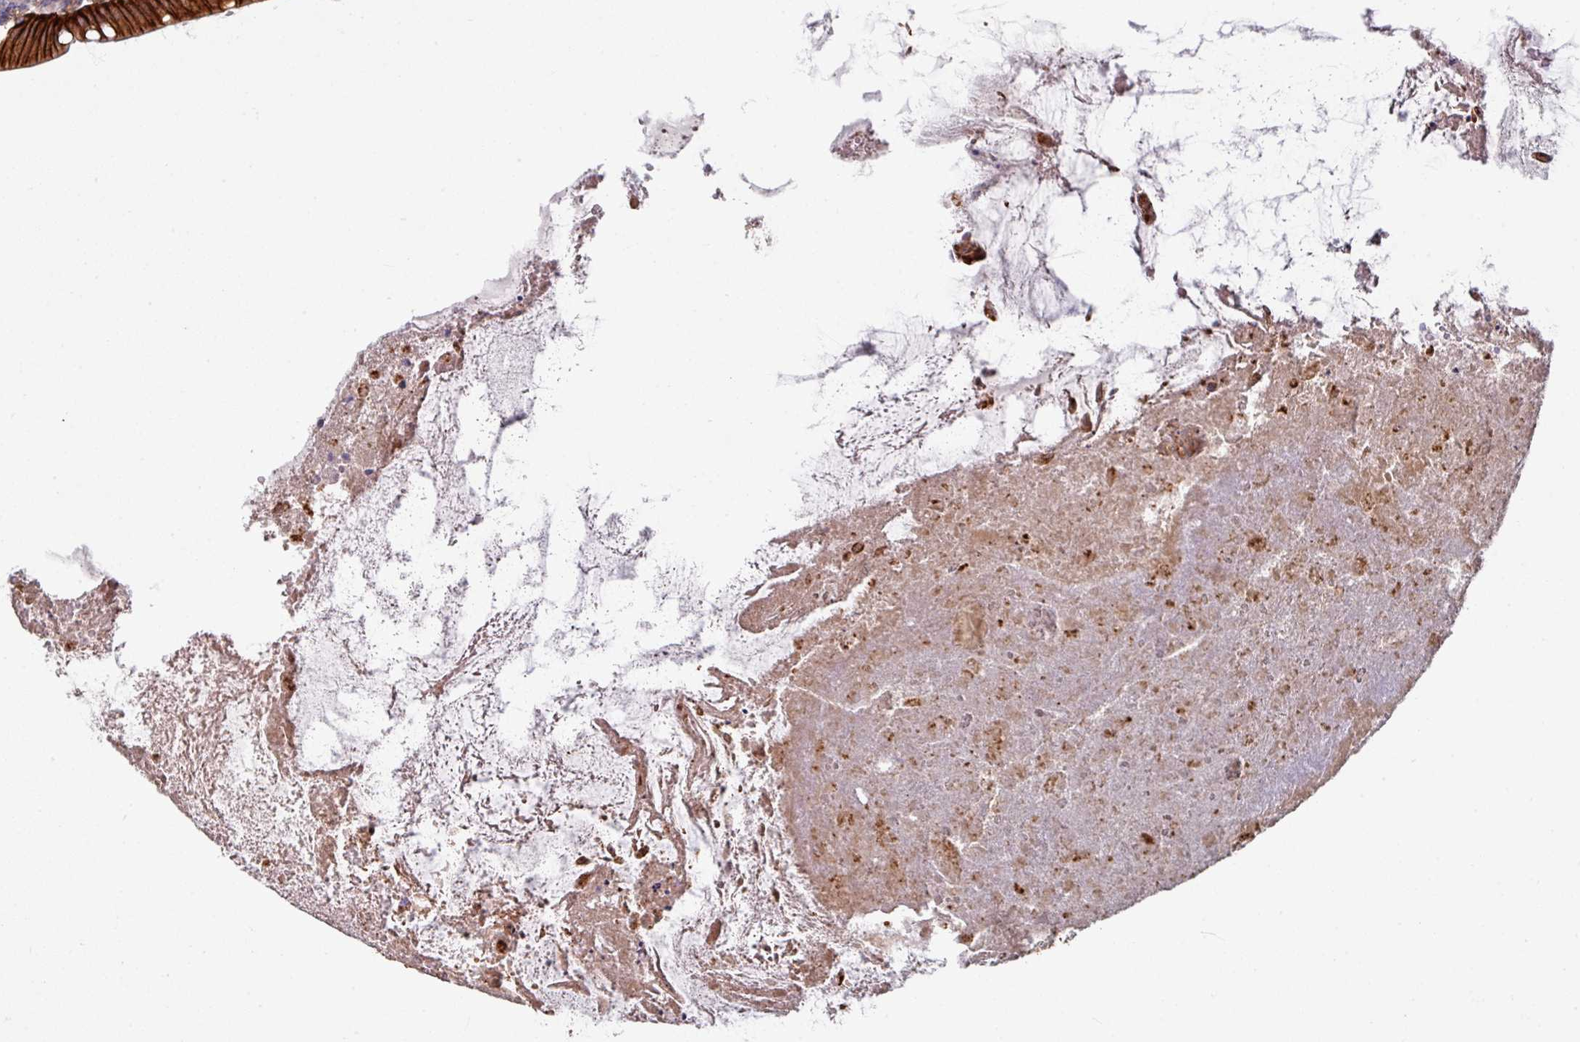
{"staining": {"intensity": "strong", "quantity": ">75%", "location": "cytoplasmic/membranous"}, "tissue": "appendix", "cell_type": "Glandular cells", "image_type": "normal", "snomed": [{"axis": "morphology", "description": "Normal tissue, NOS"}, {"axis": "topography", "description": "Appendix"}], "caption": "A photomicrograph of appendix stained for a protein exhibits strong cytoplasmic/membranous brown staining in glandular cells. (Stains: DAB (3,3'-diaminobenzidine) in brown, nuclei in blue, Microscopy: brightfield microscopy at high magnification).", "gene": "JUP", "patient": {"sex": "male", "age": 83}}